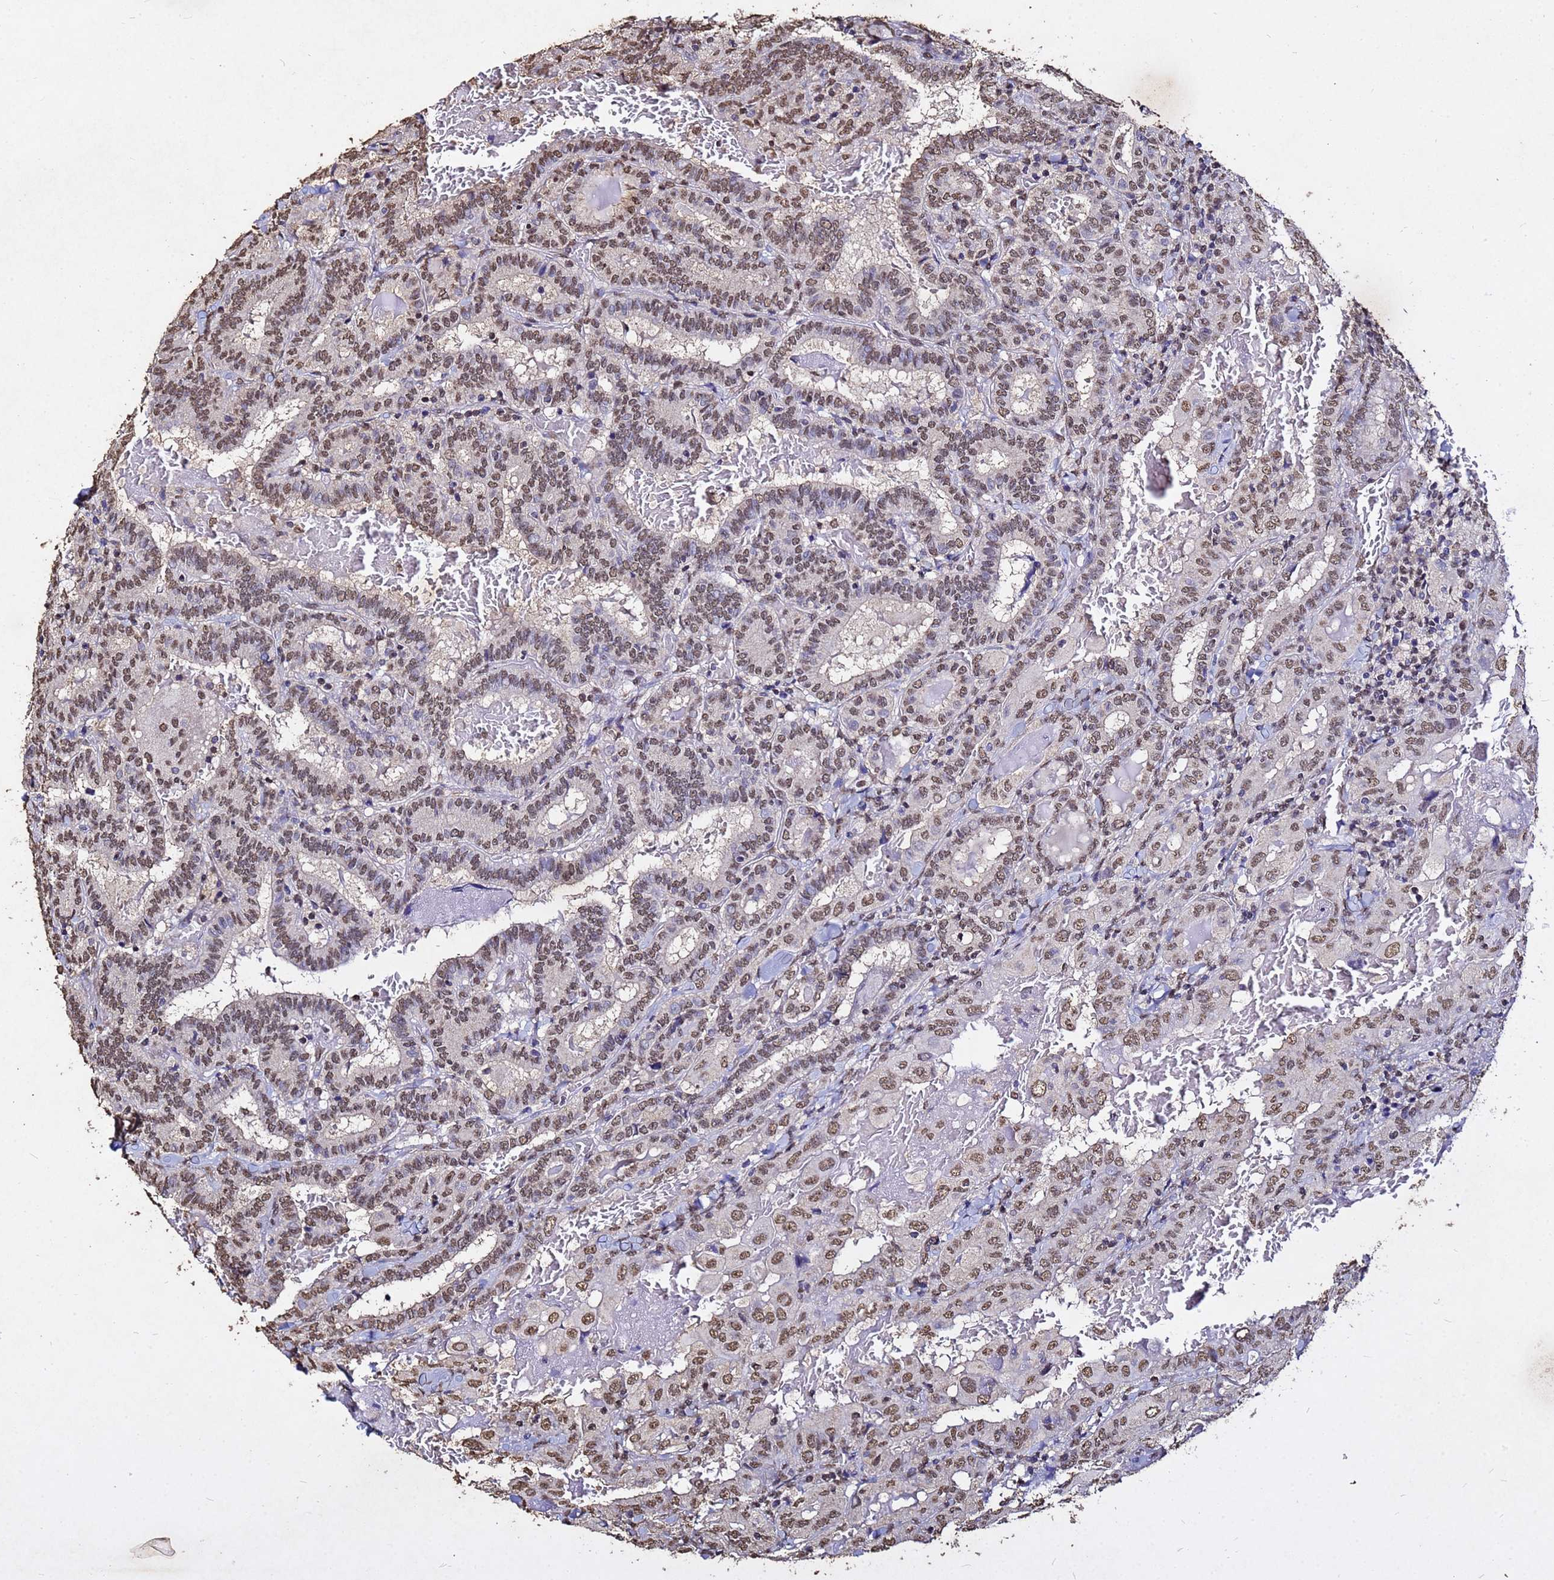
{"staining": {"intensity": "moderate", "quantity": ">75%", "location": "nuclear"}, "tissue": "thyroid cancer", "cell_type": "Tumor cells", "image_type": "cancer", "snomed": [{"axis": "morphology", "description": "Papillary adenocarcinoma, NOS"}, {"axis": "topography", "description": "Thyroid gland"}], "caption": "An image showing moderate nuclear expression in approximately >75% of tumor cells in thyroid papillary adenocarcinoma, as visualized by brown immunohistochemical staining.", "gene": "MYOCD", "patient": {"sex": "female", "age": 72}}